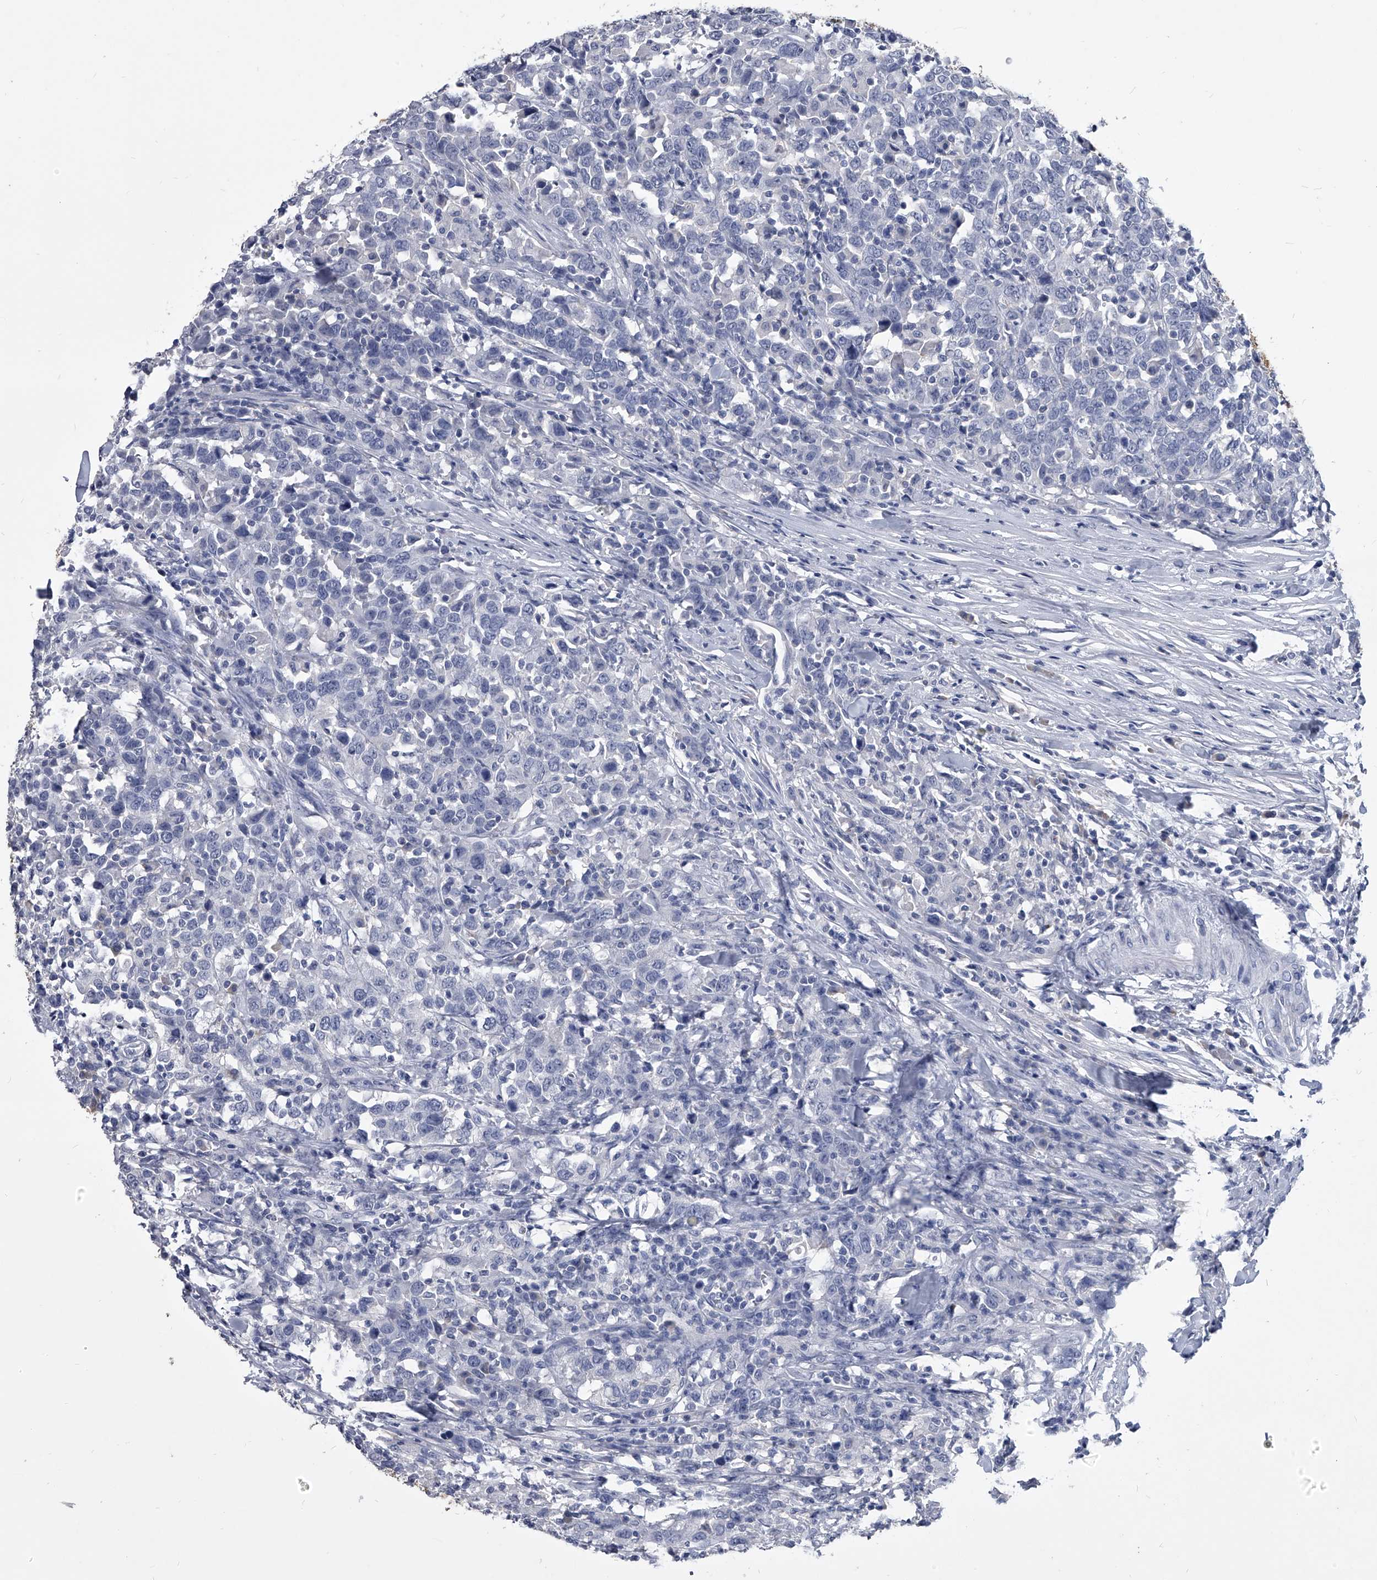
{"staining": {"intensity": "negative", "quantity": "none", "location": "none"}, "tissue": "urothelial cancer", "cell_type": "Tumor cells", "image_type": "cancer", "snomed": [{"axis": "morphology", "description": "Urothelial carcinoma, High grade"}, {"axis": "topography", "description": "Urinary bladder"}], "caption": "The immunohistochemistry histopathology image has no significant positivity in tumor cells of high-grade urothelial carcinoma tissue.", "gene": "BCAS1", "patient": {"sex": "male", "age": 61}}